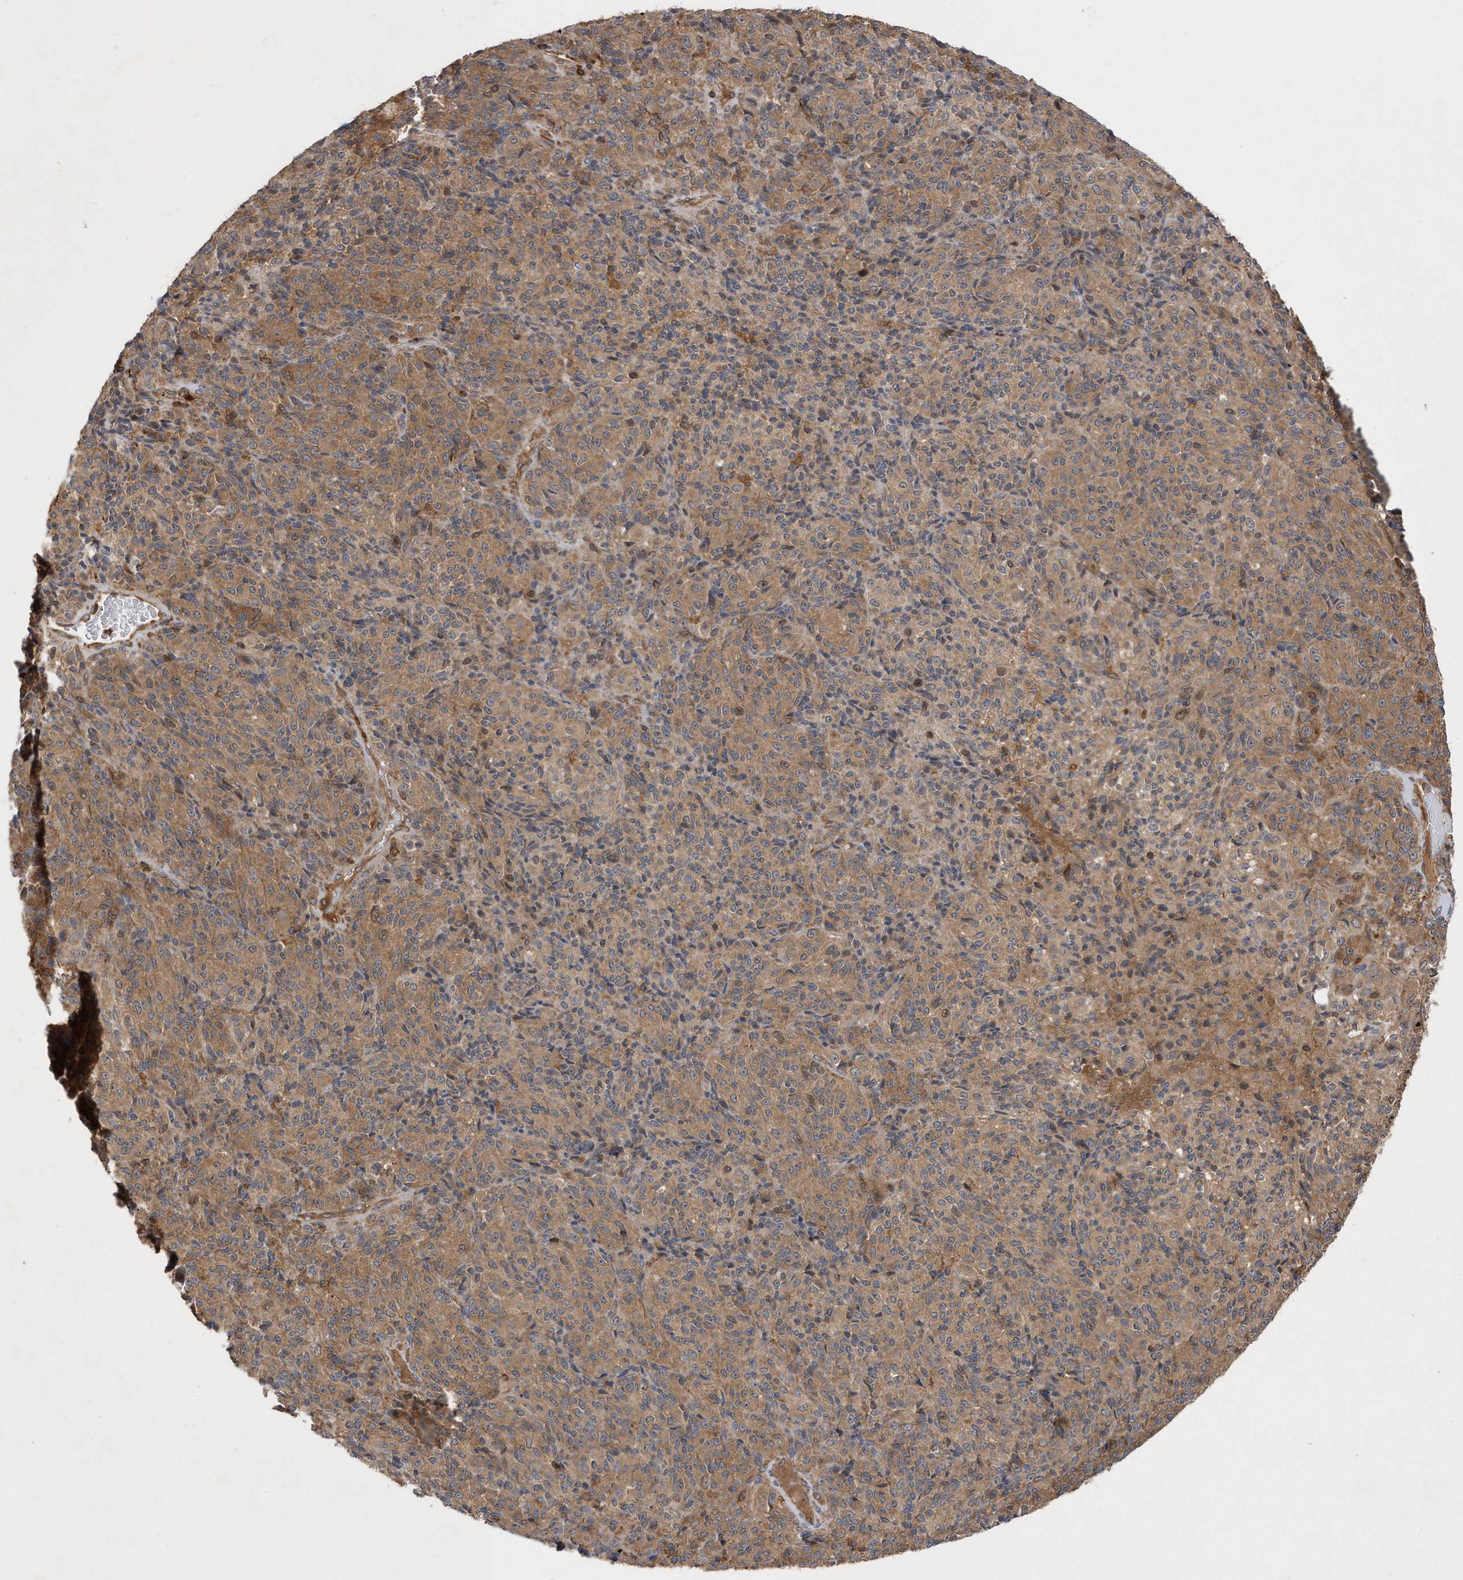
{"staining": {"intensity": "moderate", "quantity": ">75%", "location": "cytoplasmic/membranous"}, "tissue": "melanoma", "cell_type": "Tumor cells", "image_type": "cancer", "snomed": [{"axis": "morphology", "description": "Malignant melanoma, Metastatic site"}, {"axis": "topography", "description": "Brain"}], "caption": "Human melanoma stained for a protein (brown) exhibits moderate cytoplasmic/membranous positive staining in about >75% of tumor cells.", "gene": "LAPTM4A", "patient": {"sex": "female", "age": 56}}